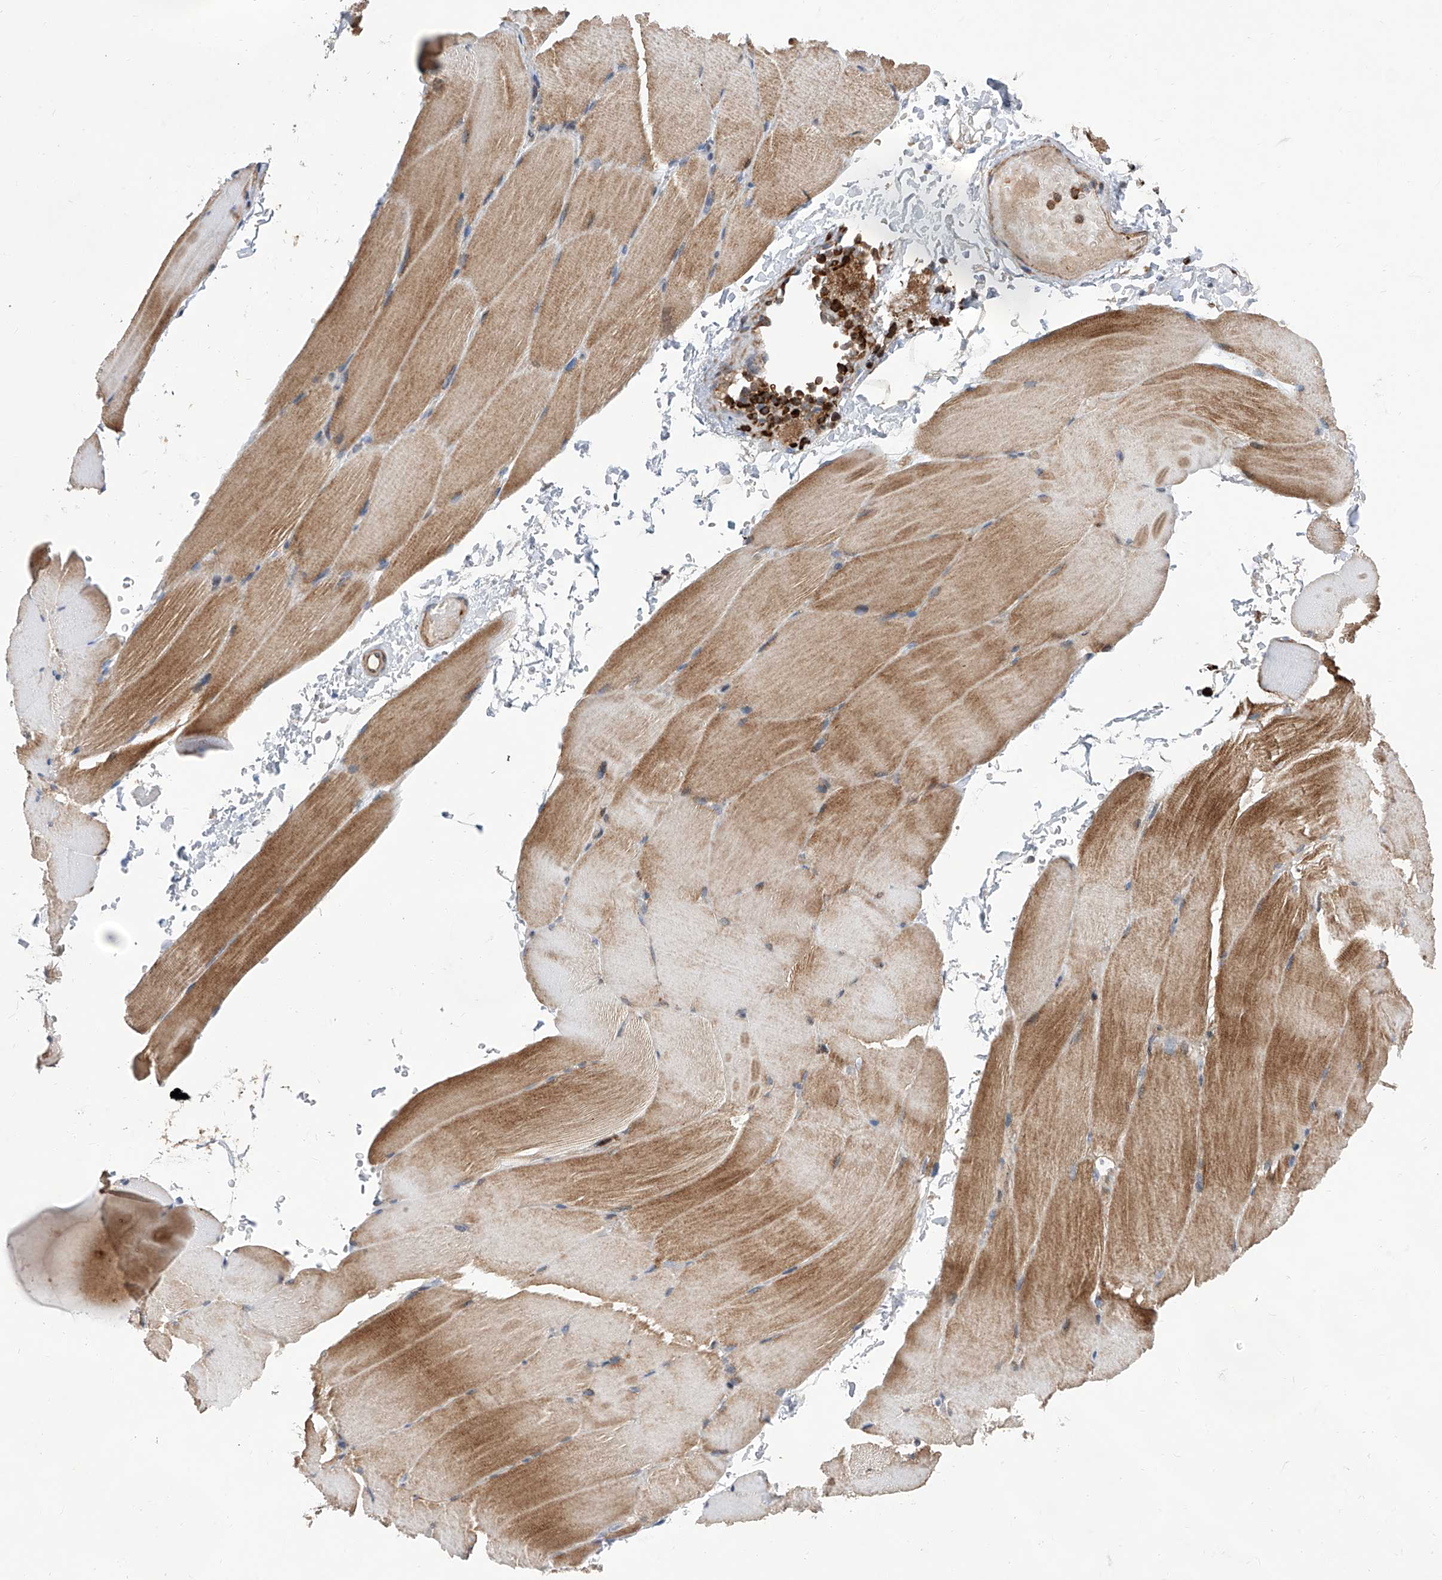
{"staining": {"intensity": "moderate", "quantity": "25%-75%", "location": "cytoplasmic/membranous"}, "tissue": "skeletal muscle", "cell_type": "Myocytes", "image_type": "normal", "snomed": [{"axis": "morphology", "description": "Normal tissue, NOS"}, {"axis": "topography", "description": "Skeletal muscle"}, {"axis": "topography", "description": "Parathyroid gland"}], "caption": "Immunohistochemical staining of unremarkable skeletal muscle displays medium levels of moderate cytoplasmic/membranous staining in about 25%-75% of myocytes. (brown staining indicates protein expression, while blue staining denotes nuclei).", "gene": "FARP2", "patient": {"sex": "female", "age": 37}}